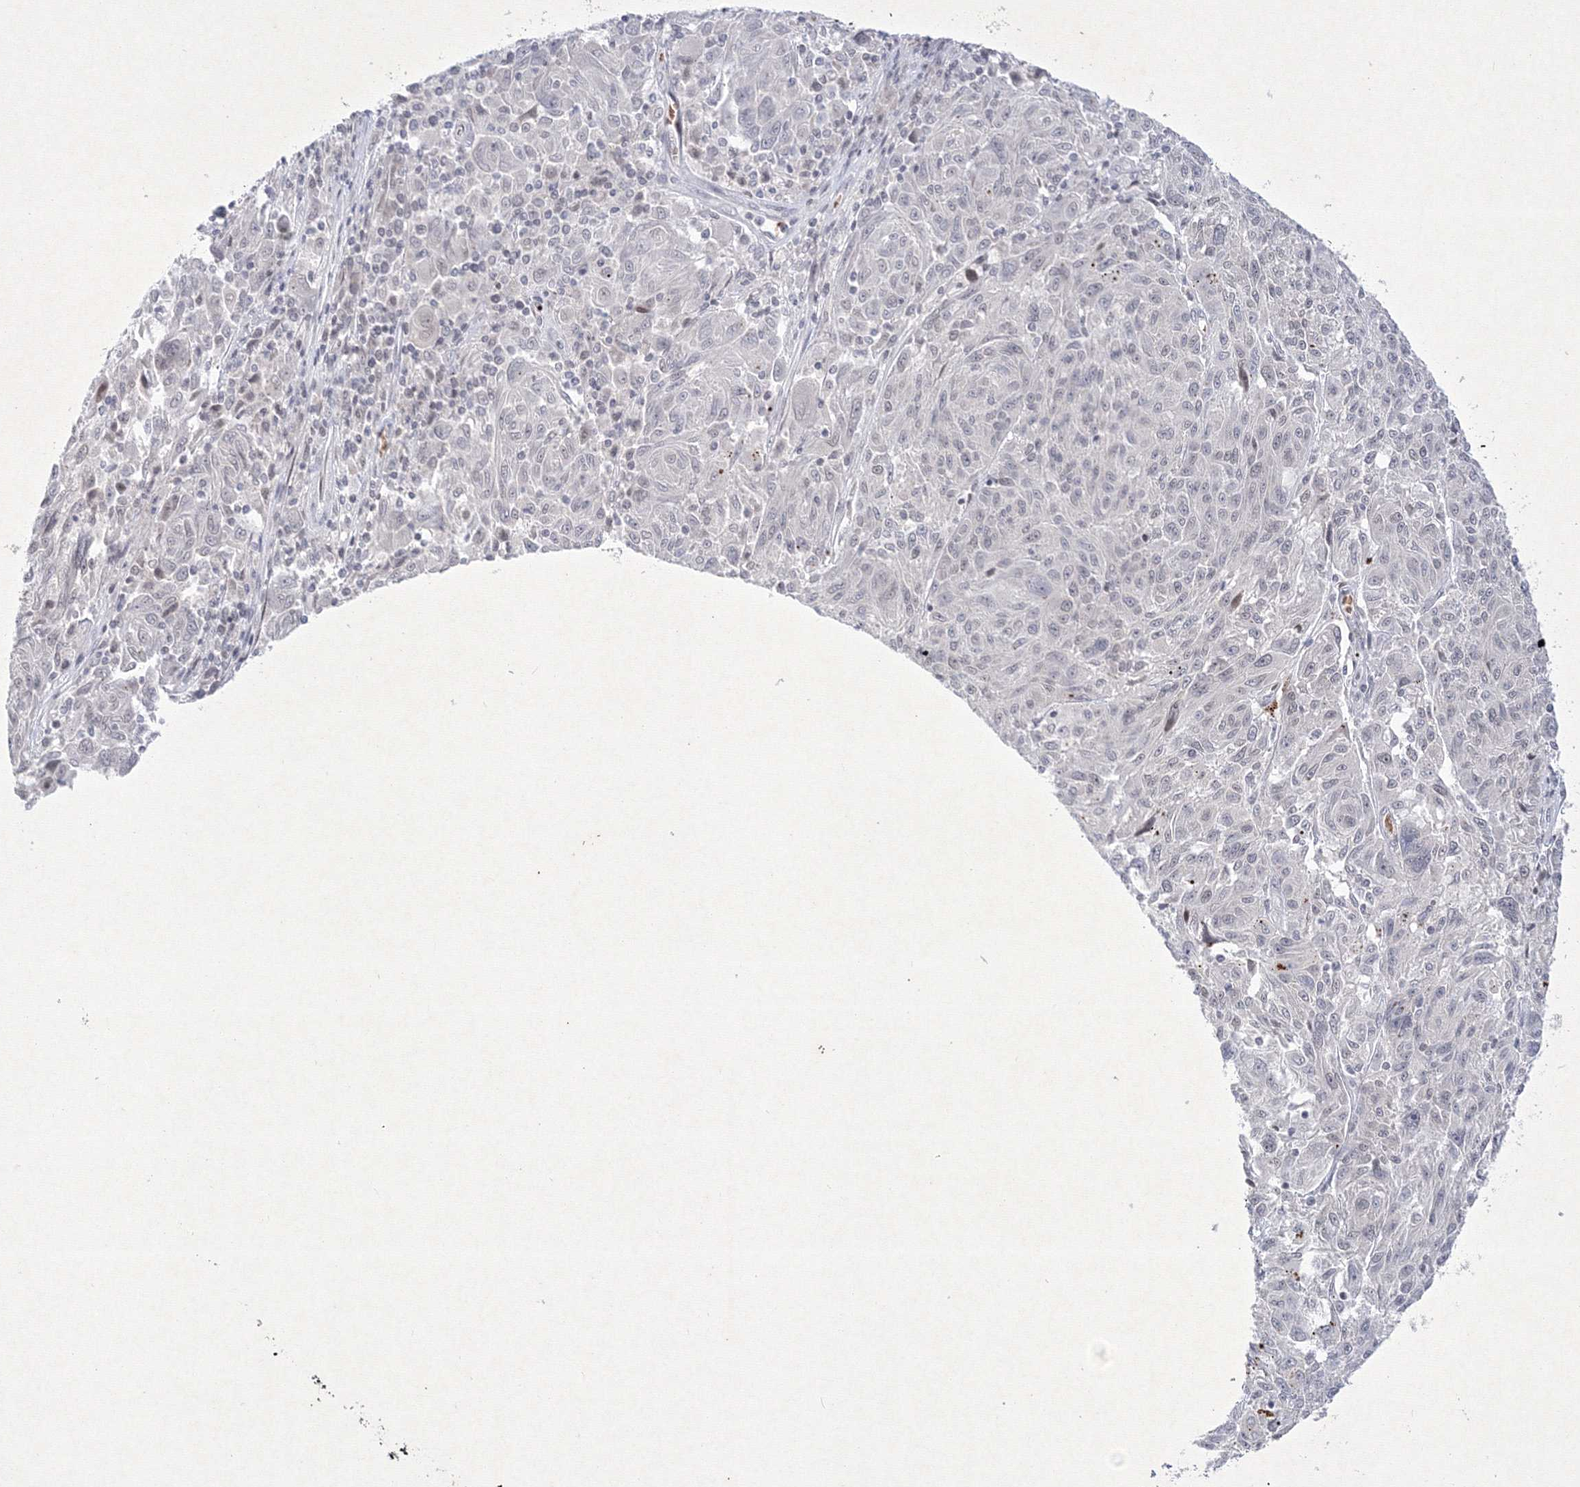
{"staining": {"intensity": "weak", "quantity": "<25%", "location": "nuclear"}, "tissue": "melanoma", "cell_type": "Tumor cells", "image_type": "cancer", "snomed": [{"axis": "morphology", "description": "Malignant melanoma, NOS"}, {"axis": "topography", "description": "Skin"}], "caption": "This is an immunohistochemistry (IHC) histopathology image of human malignant melanoma. There is no staining in tumor cells.", "gene": "NXPE3", "patient": {"sex": "male", "age": 53}}